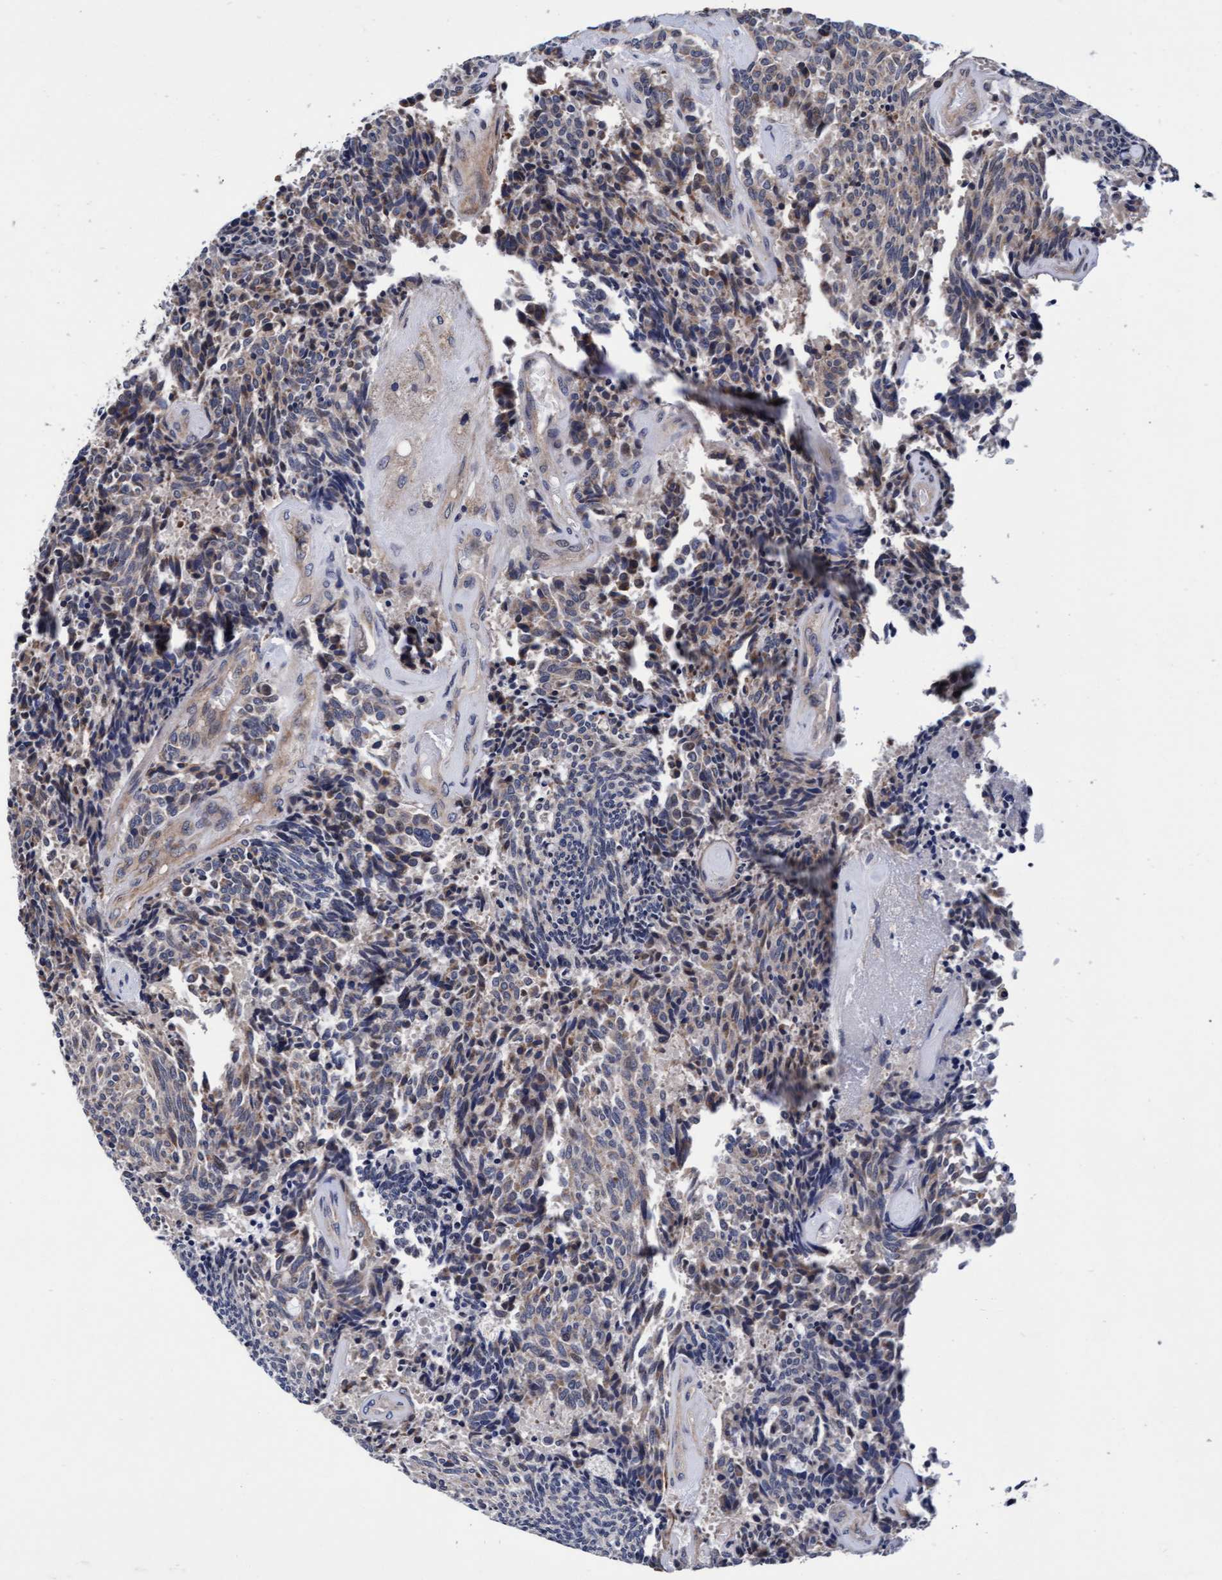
{"staining": {"intensity": "weak", "quantity": "25%-75%", "location": "cytoplasmic/membranous"}, "tissue": "carcinoid", "cell_type": "Tumor cells", "image_type": "cancer", "snomed": [{"axis": "morphology", "description": "Carcinoid, malignant, NOS"}, {"axis": "topography", "description": "Pancreas"}], "caption": "This photomicrograph shows IHC staining of malignant carcinoid, with low weak cytoplasmic/membranous expression in about 25%-75% of tumor cells.", "gene": "EFCAB13", "patient": {"sex": "female", "age": 54}}